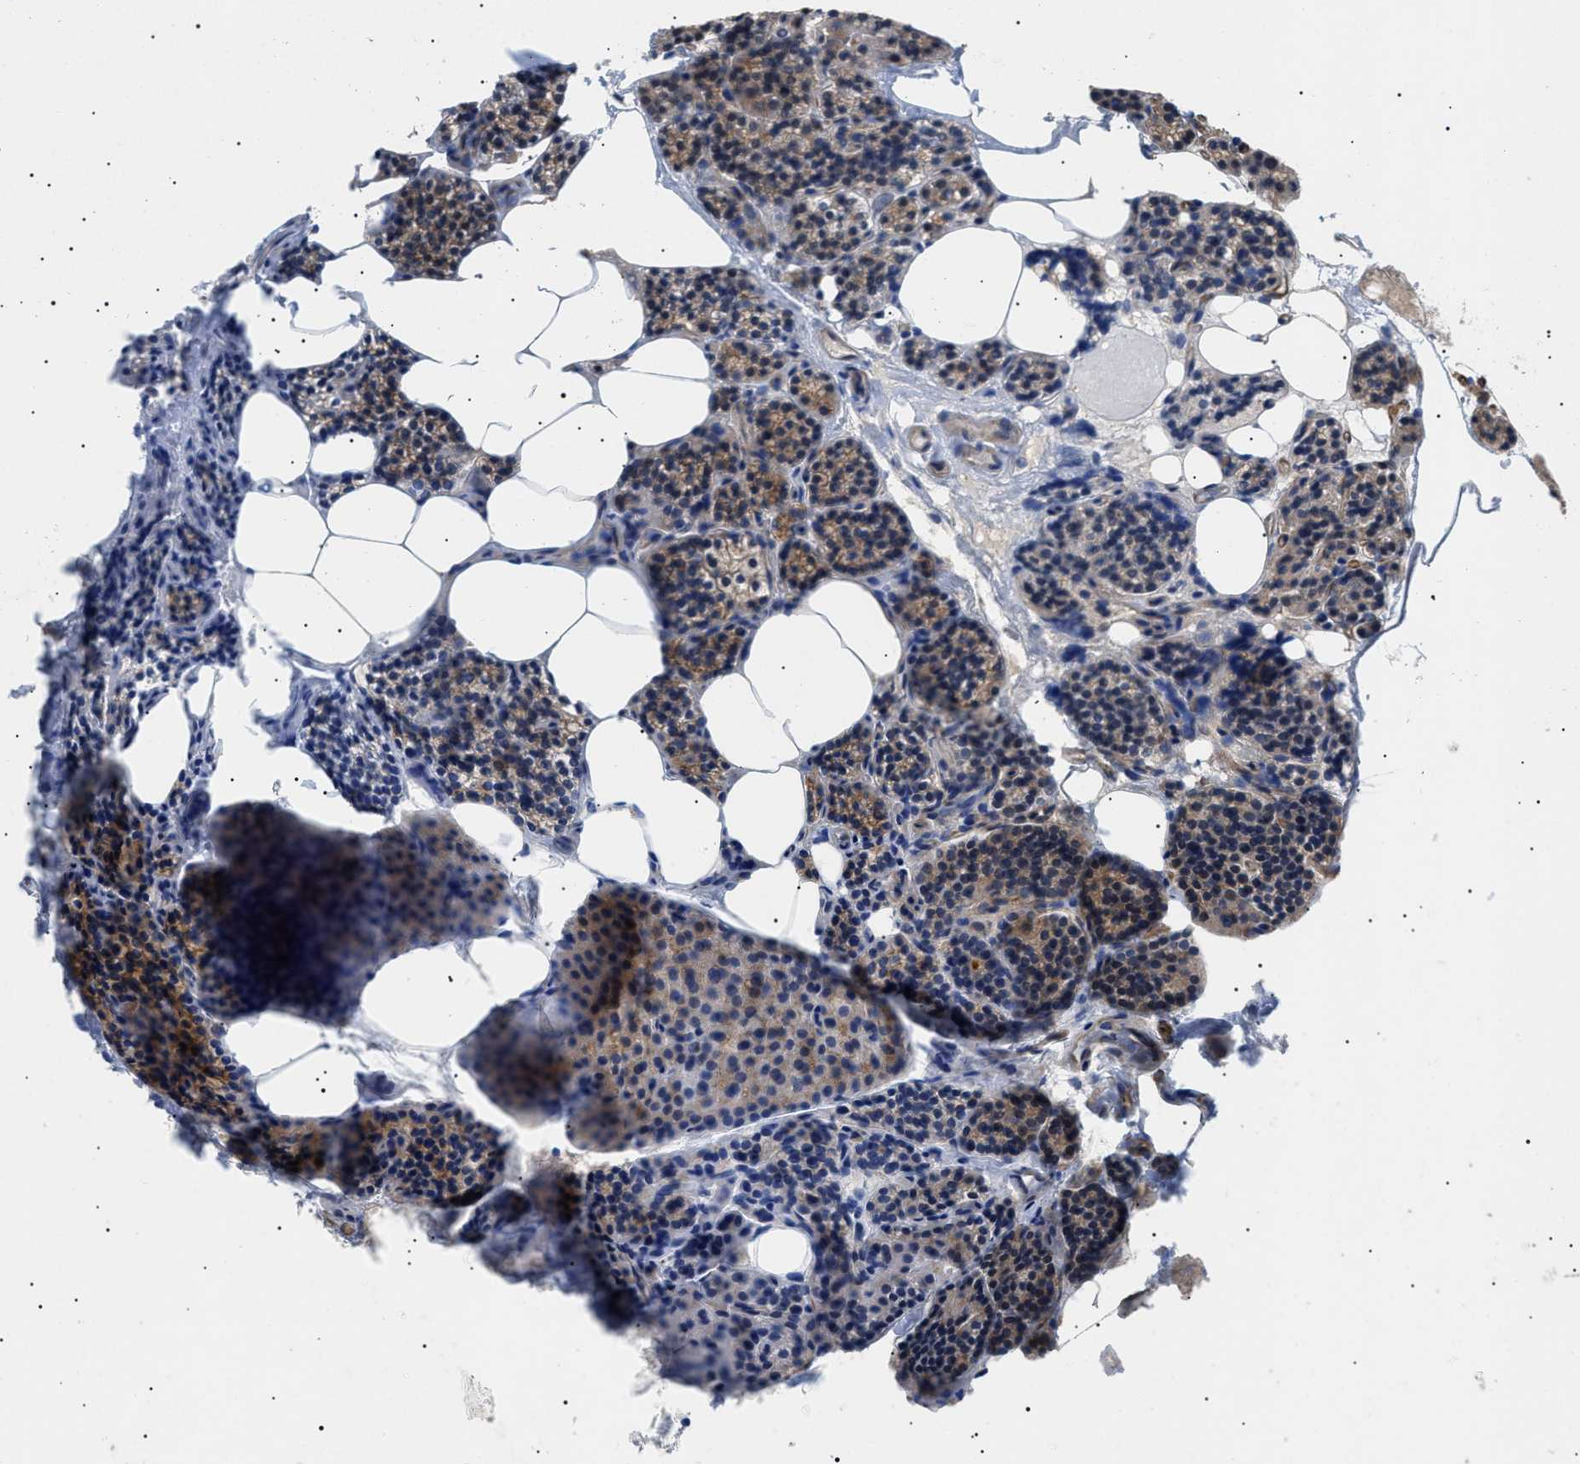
{"staining": {"intensity": "strong", "quantity": ">75%", "location": "cytoplasmic/membranous"}, "tissue": "parathyroid gland", "cell_type": "Glandular cells", "image_type": "normal", "snomed": [{"axis": "morphology", "description": "Normal tissue, NOS"}, {"axis": "morphology", "description": "Adenoma, NOS"}, {"axis": "topography", "description": "Parathyroid gland"}], "caption": "Immunohistochemistry of normal parathyroid gland displays high levels of strong cytoplasmic/membranous positivity in about >75% of glandular cells. The protein of interest is stained brown, and the nuclei are stained in blue (DAB (3,3'-diaminobenzidine) IHC with brightfield microscopy, high magnification).", "gene": "CRCP", "patient": {"sex": "female", "age": 74}}